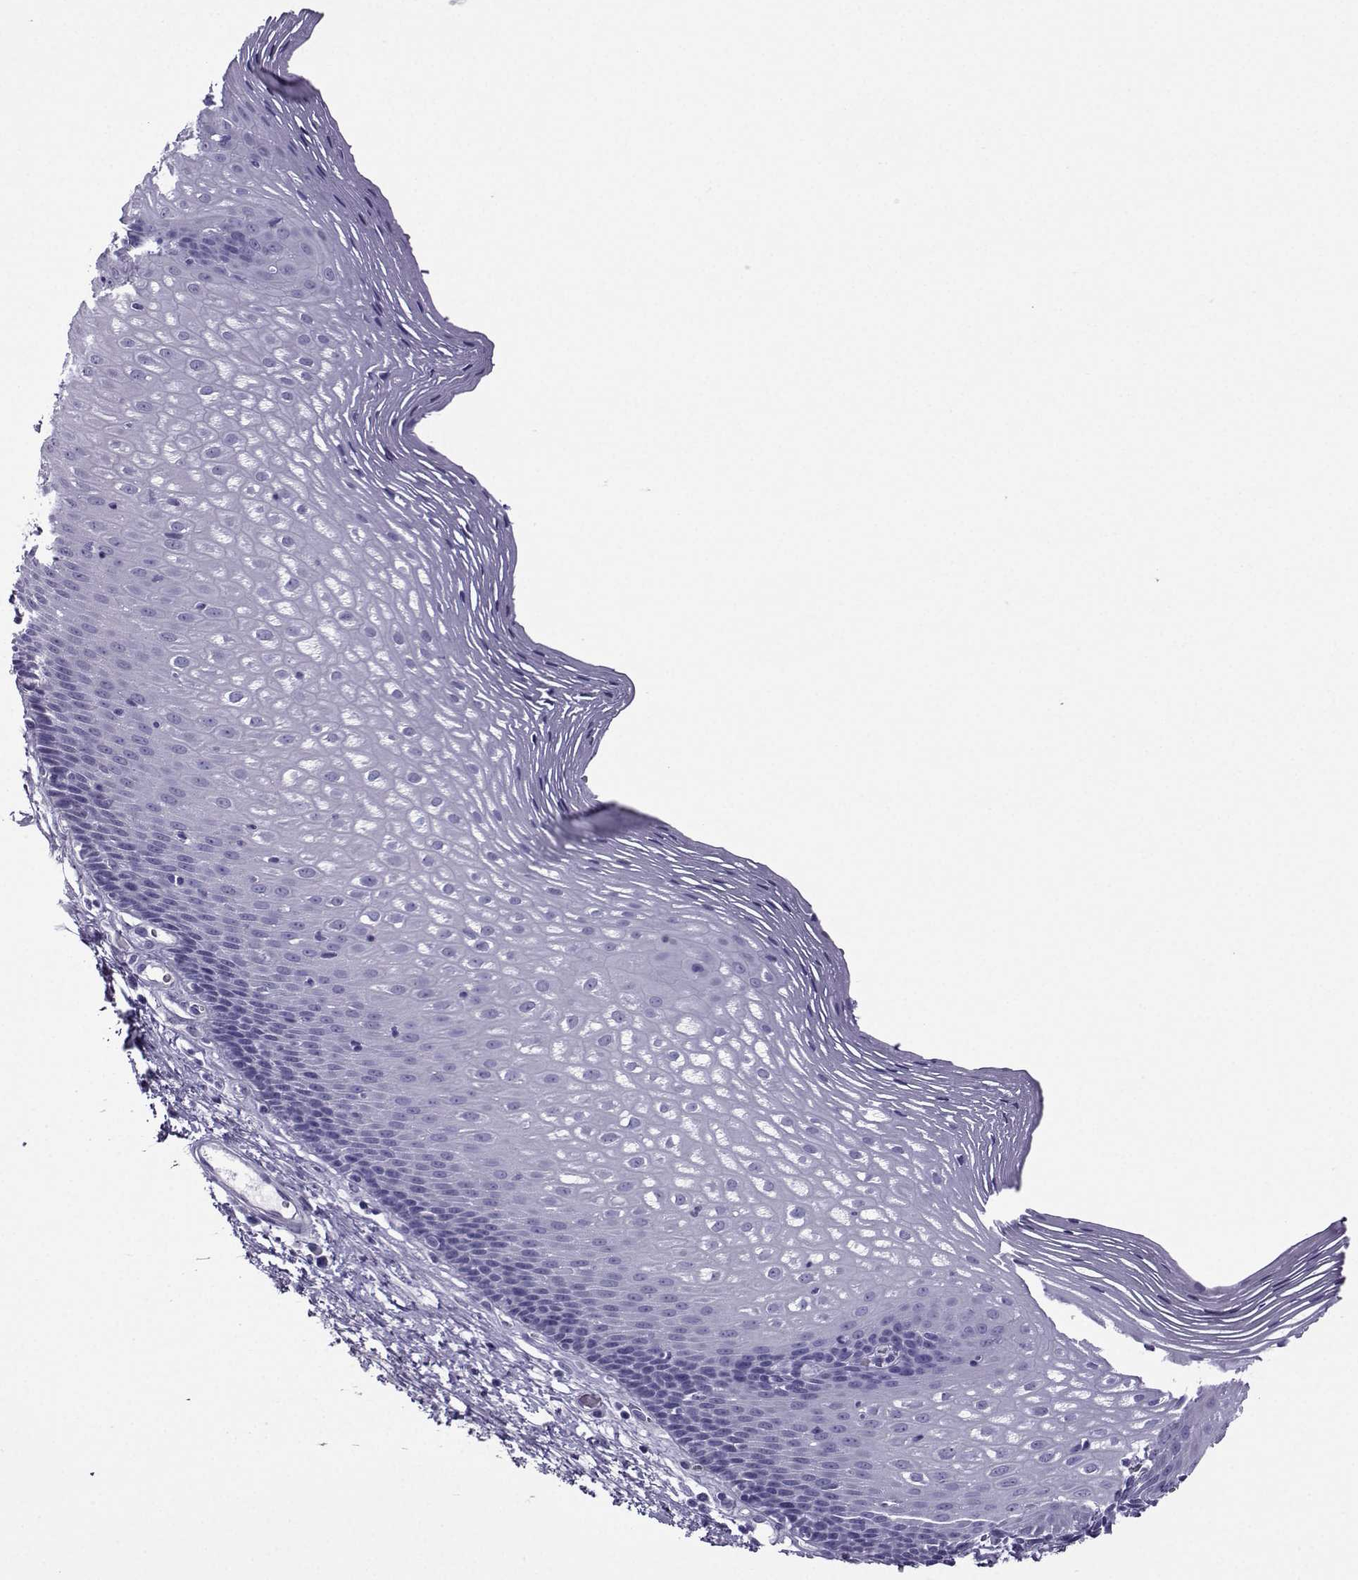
{"staining": {"intensity": "negative", "quantity": "none", "location": "none"}, "tissue": "esophagus", "cell_type": "Squamous epithelial cells", "image_type": "normal", "snomed": [{"axis": "morphology", "description": "Normal tissue, NOS"}, {"axis": "topography", "description": "Esophagus"}], "caption": "This micrograph is of unremarkable esophagus stained with IHC to label a protein in brown with the nuclei are counter-stained blue. There is no staining in squamous epithelial cells.", "gene": "CRYBB1", "patient": {"sex": "male", "age": 76}}